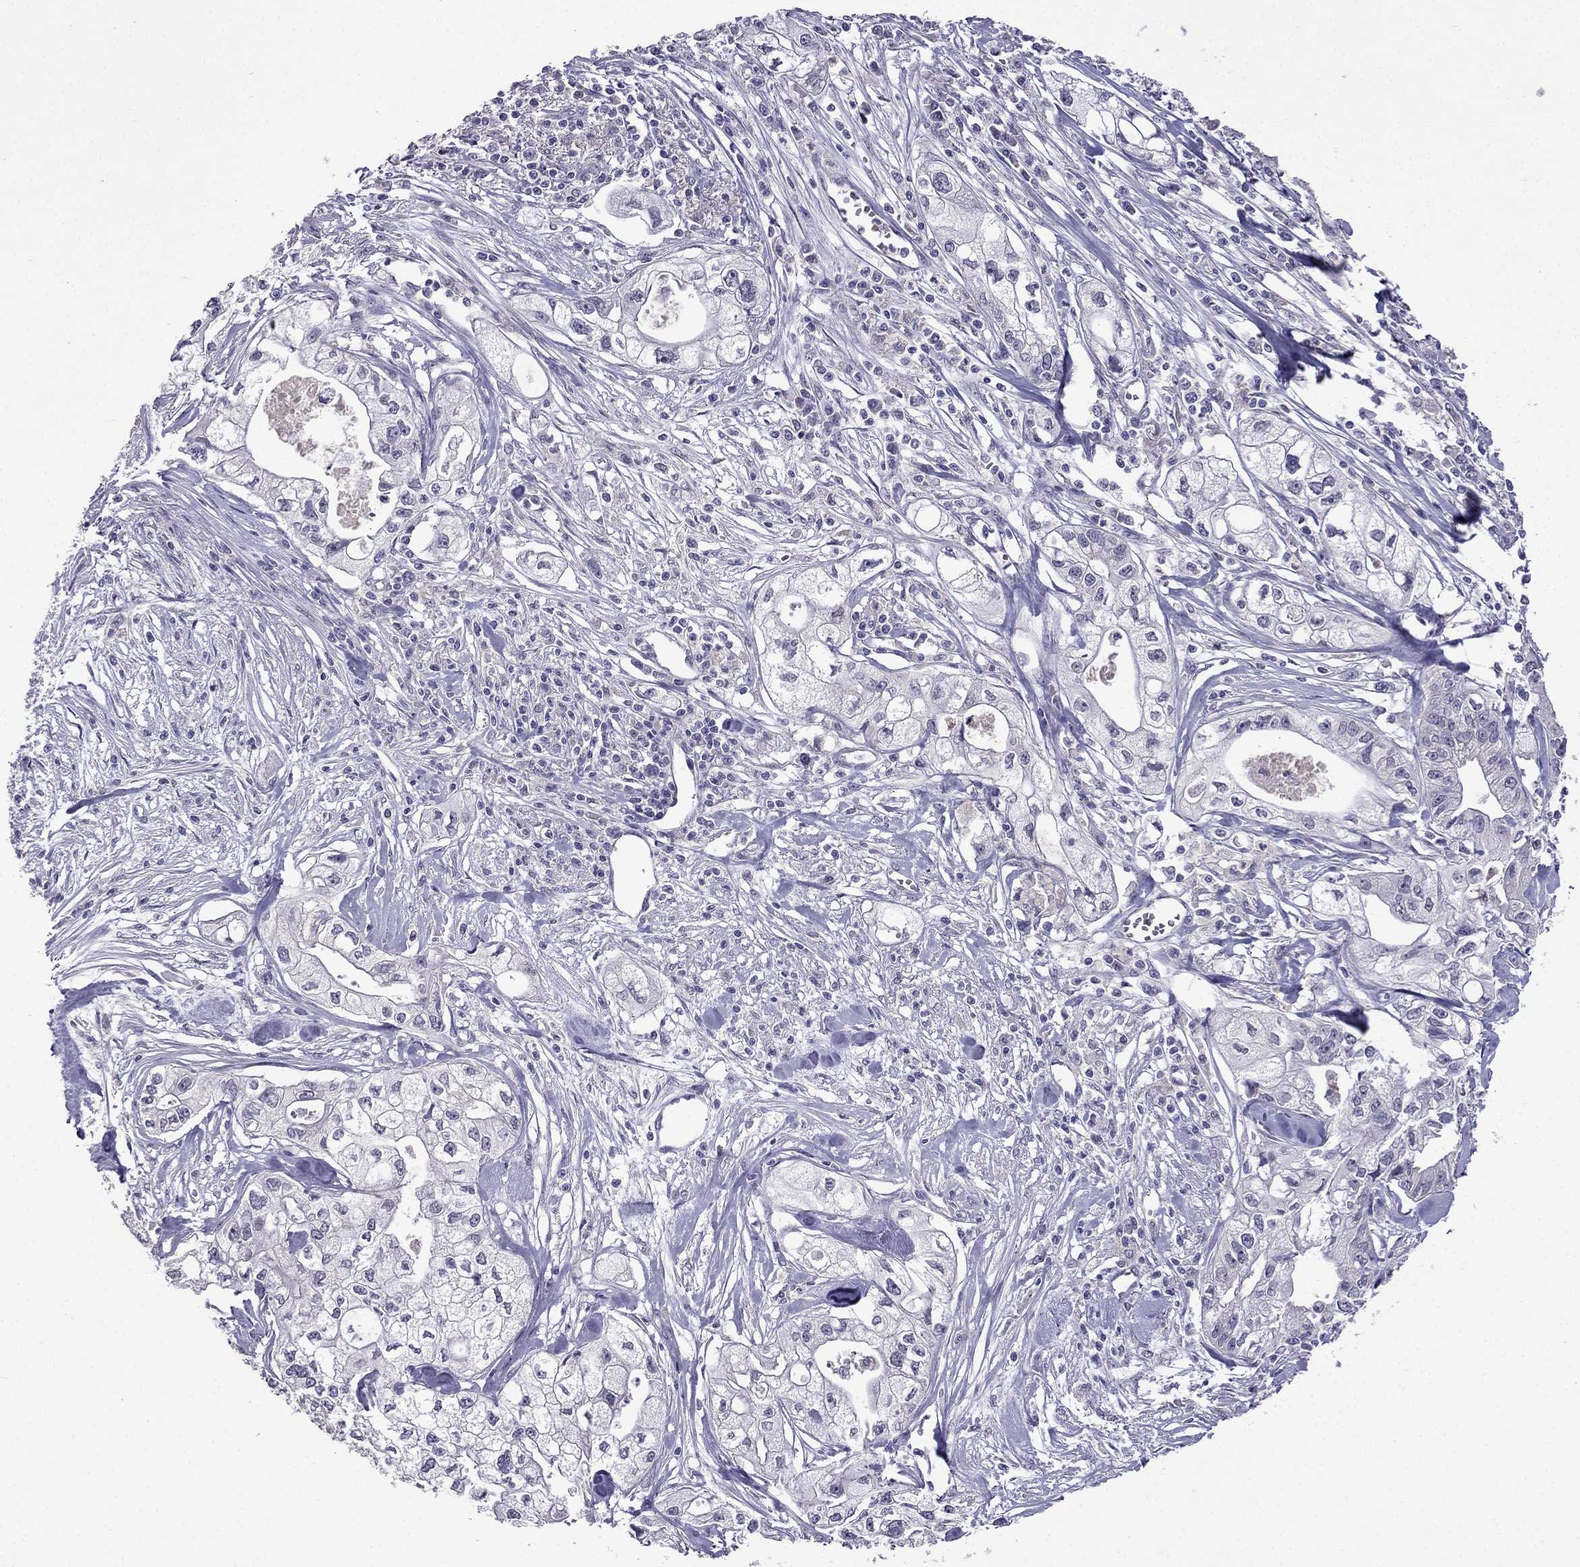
{"staining": {"intensity": "negative", "quantity": "none", "location": "none"}, "tissue": "pancreatic cancer", "cell_type": "Tumor cells", "image_type": "cancer", "snomed": [{"axis": "morphology", "description": "Adenocarcinoma, NOS"}, {"axis": "topography", "description": "Pancreas"}], "caption": "The IHC histopathology image has no significant positivity in tumor cells of pancreatic cancer (adenocarcinoma) tissue.", "gene": "AQP9", "patient": {"sex": "male", "age": 70}}